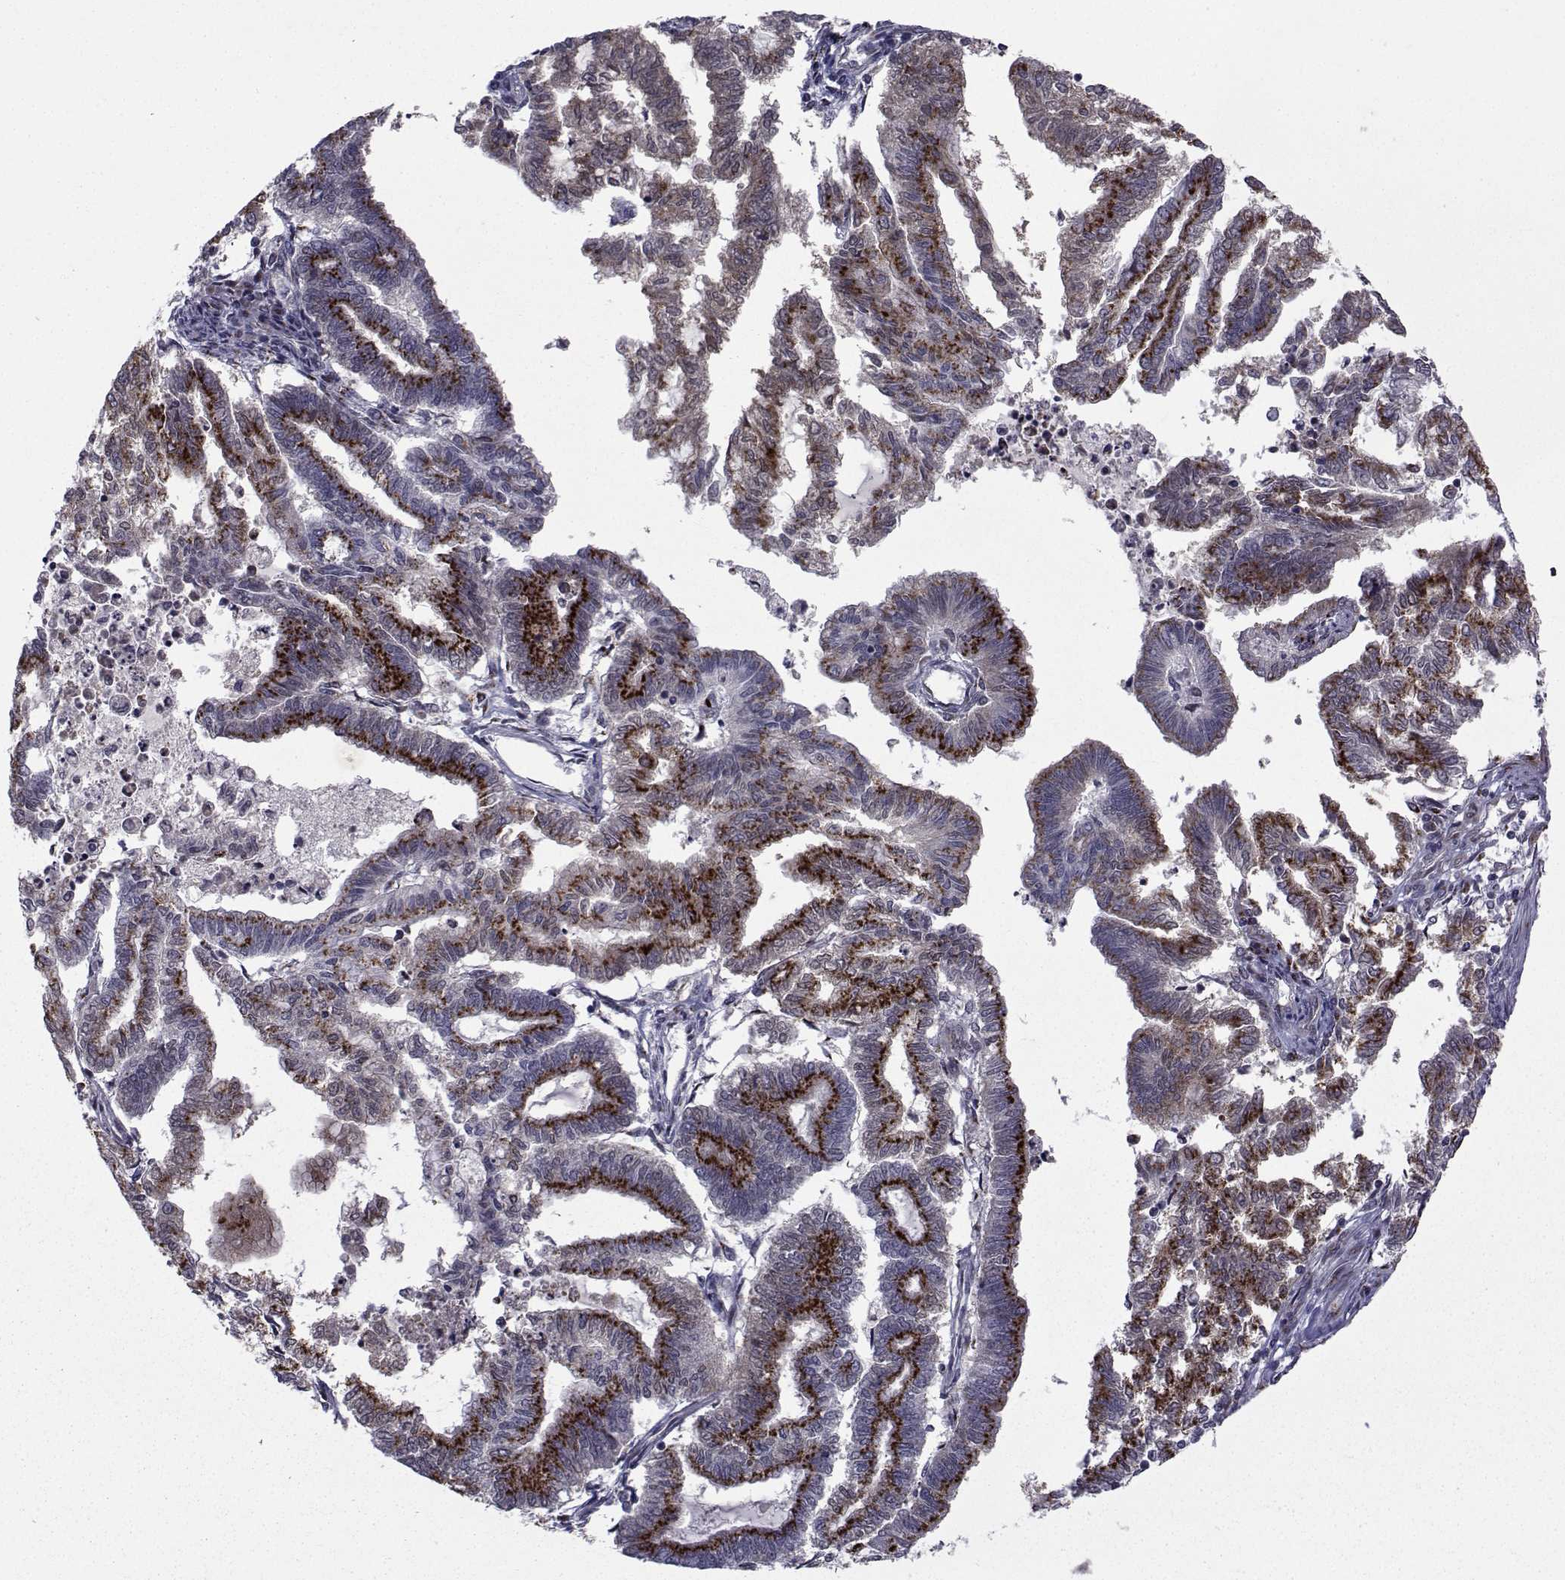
{"staining": {"intensity": "strong", "quantity": "25%-75%", "location": "cytoplasmic/membranous"}, "tissue": "endometrial cancer", "cell_type": "Tumor cells", "image_type": "cancer", "snomed": [{"axis": "morphology", "description": "Adenocarcinoma, NOS"}, {"axis": "topography", "description": "Endometrium"}], "caption": "Immunohistochemistry (DAB (3,3'-diaminobenzidine)) staining of endometrial cancer (adenocarcinoma) demonstrates strong cytoplasmic/membranous protein positivity in approximately 25%-75% of tumor cells.", "gene": "ATP6V1C2", "patient": {"sex": "female", "age": 79}}